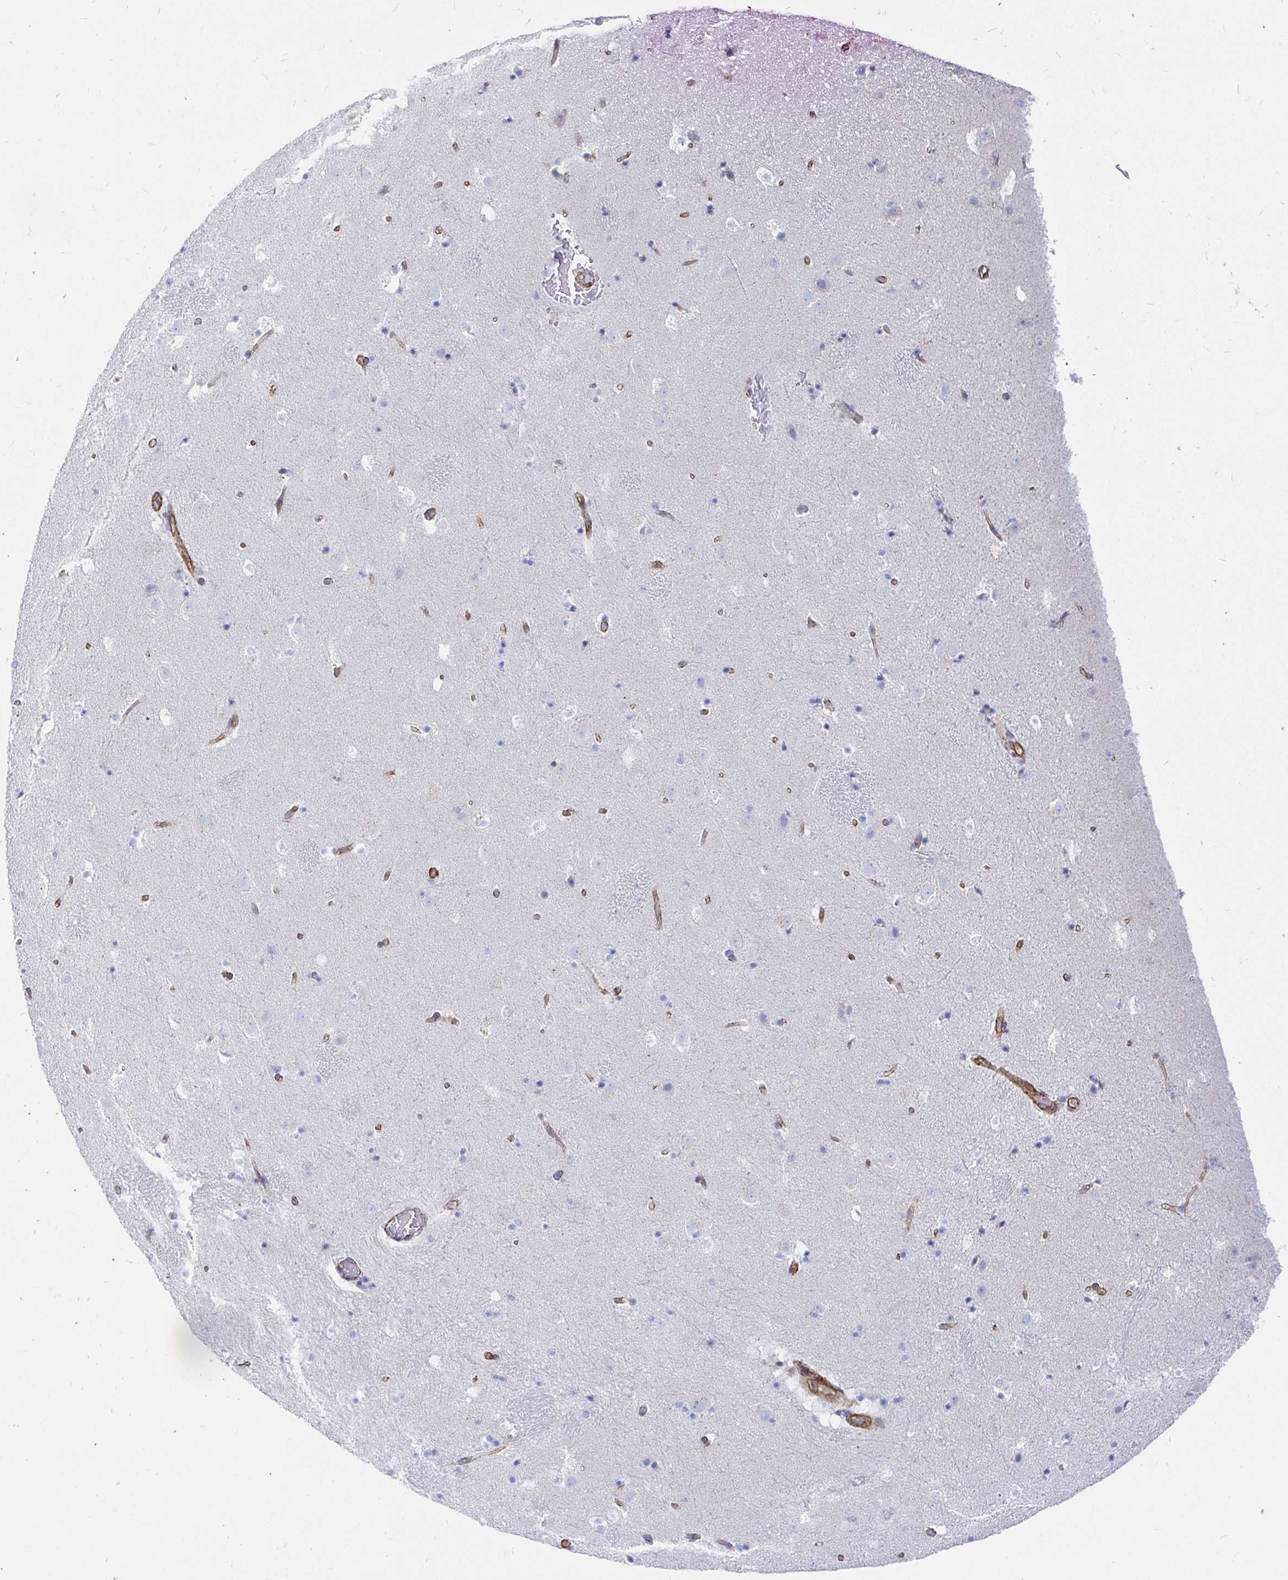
{"staining": {"intensity": "negative", "quantity": "none", "location": "none"}, "tissue": "caudate", "cell_type": "Glial cells", "image_type": "normal", "snomed": [{"axis": "morphology", "description": "Normal tissue, NOS"}, {"axis": "topography", "description": "Lateral ventricle wall"}], "caption": "Immunohistochemistry photomicrograph of normal caudate: caudate stained with DAB demonstrates no significant protein expression in glial cells. The staining is performed using DAB (3,3'-diaminobenzidine) brown chromogen with nuclei counter-stained in using hematoxylin.", "gene": "COX16", "patient": {"sex": "male", "age": 37}}